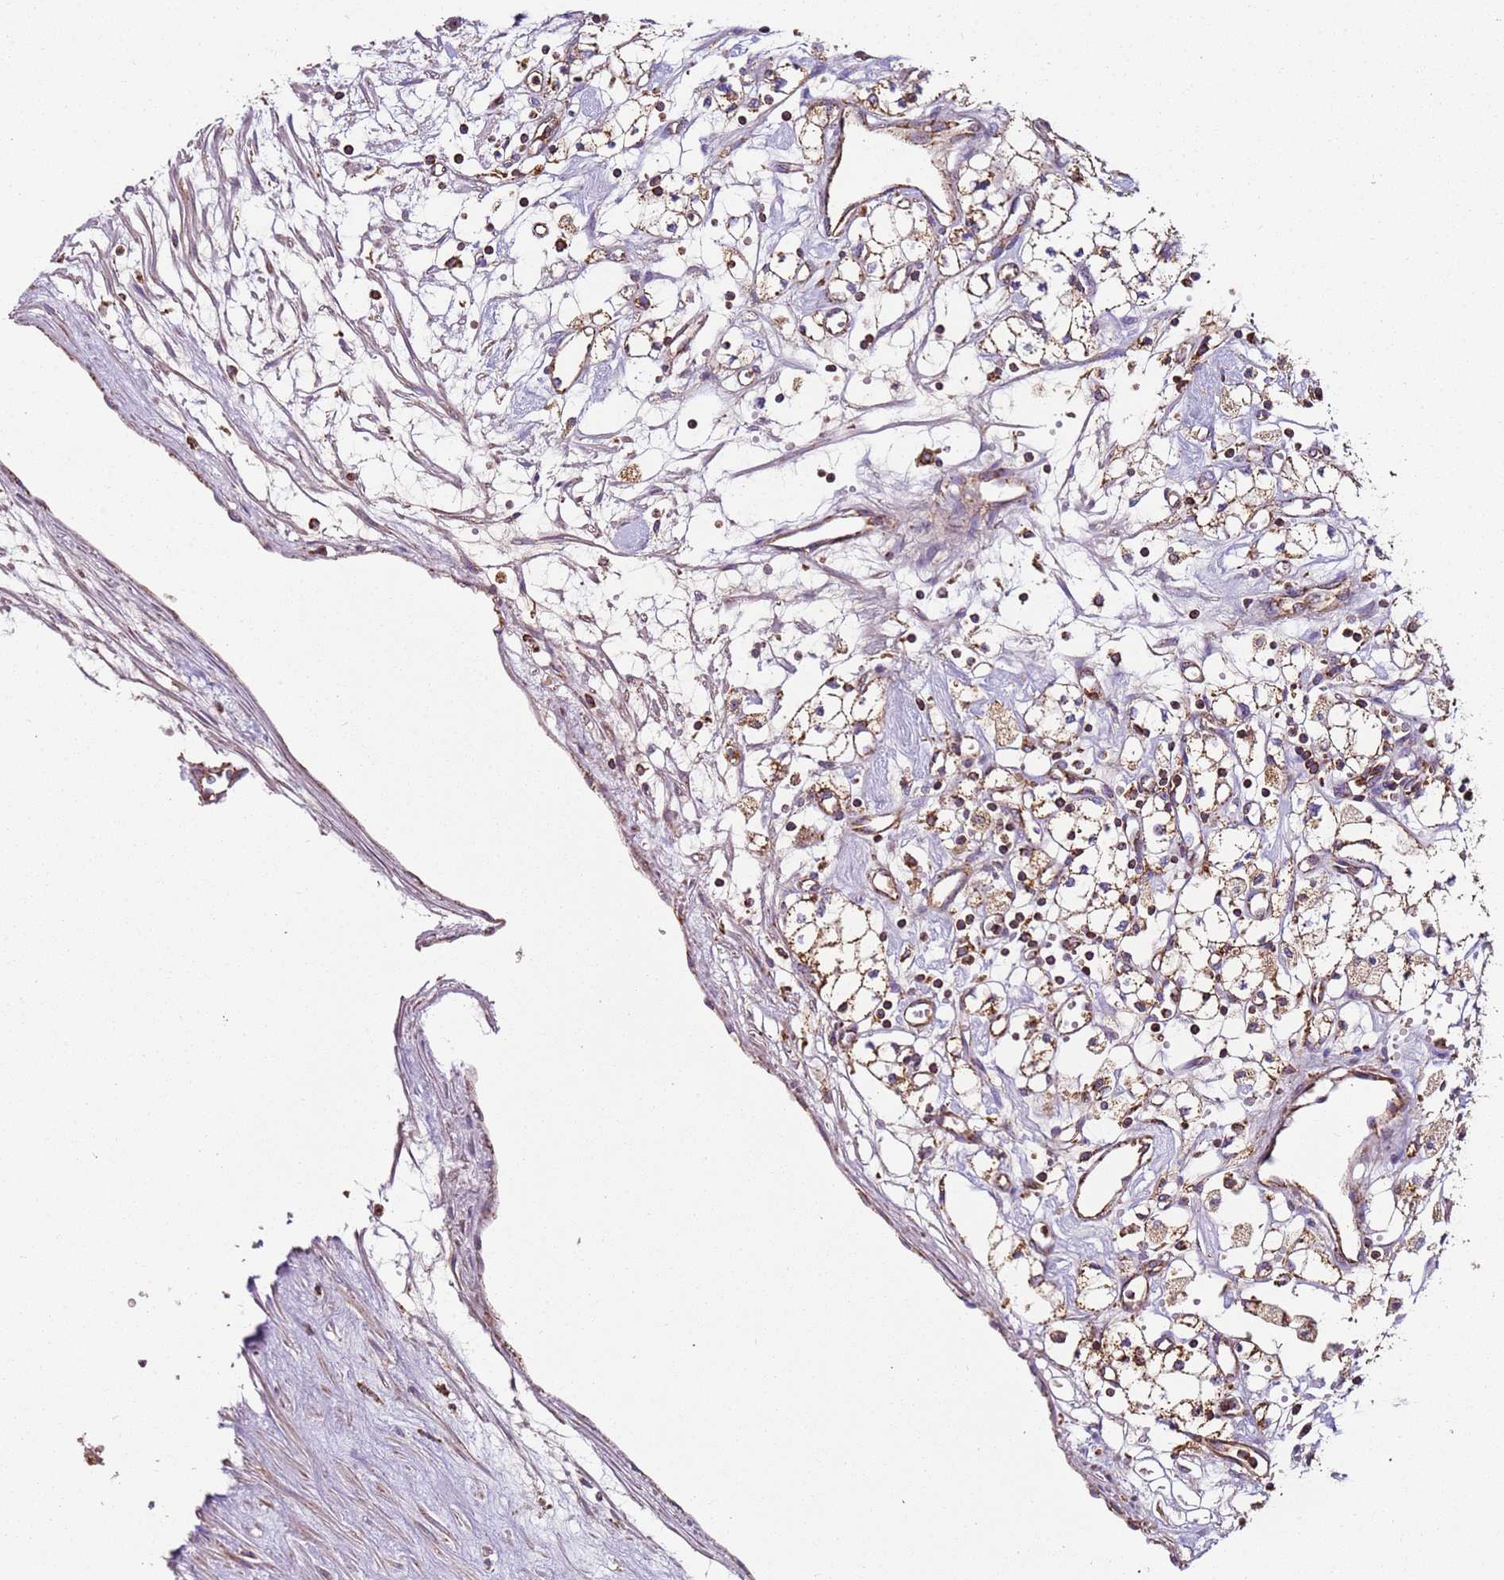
{"staining": {"intensity": "weak", "quantity": ">75%", "location": "cytoplasmic/membranous"}, "tissue": "renal cancer", "cell_type": "Tumor cells", "image_type": "cancer", "snomed": [{"axis": "morphology", "description": "Adenocarcinoma, NOS"}, {"axis": "topography", "description": "Kidney"}], "caption": "Human renal adenocarcinoma stained with a protein marker reveals weak staining in tumor cells.", "gene": "RMND5A", "patient": {"sex": "male", "age": 59}}